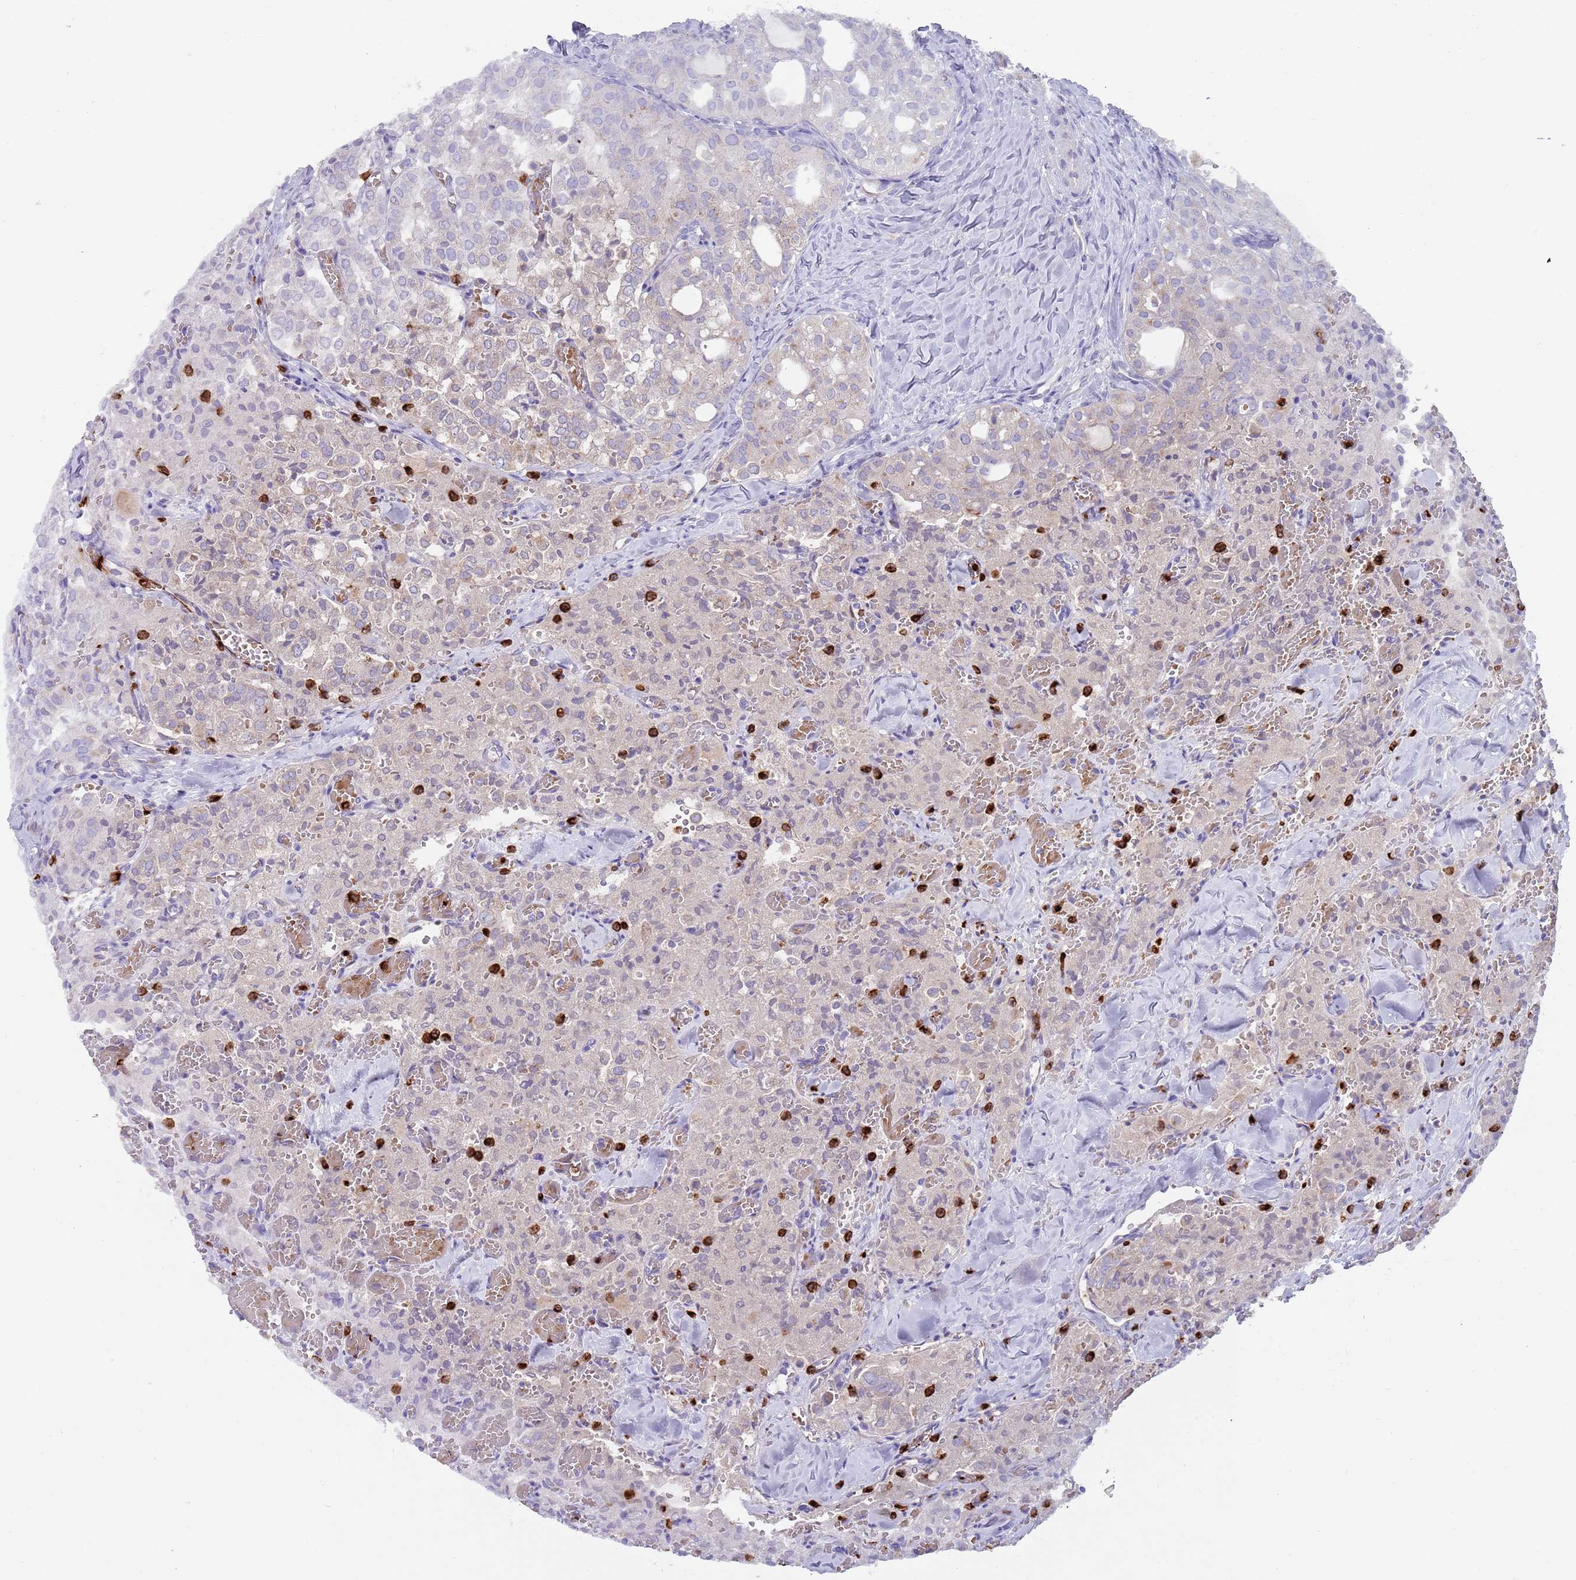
{"staining": {"intensity": "negative", "quantity": "none", "location": "none"}, "tissue": "thyroid cancer", "cell_type": "Tumor cells", "image_type": "cancer", "snomed": [{"axis": "morphology", "description": "Follicular adenoma carcinoma, NOS"}, {"axis": "topography", "description": "Thyroid gland"}], "caption": "There is no significant positivity in tumor cells of thyroid cancer. (DAB immunohistochemistry with hematoxylin counter stain).", "gene": "TMEM251", "patient": {"sex": "male", "age": 75}}